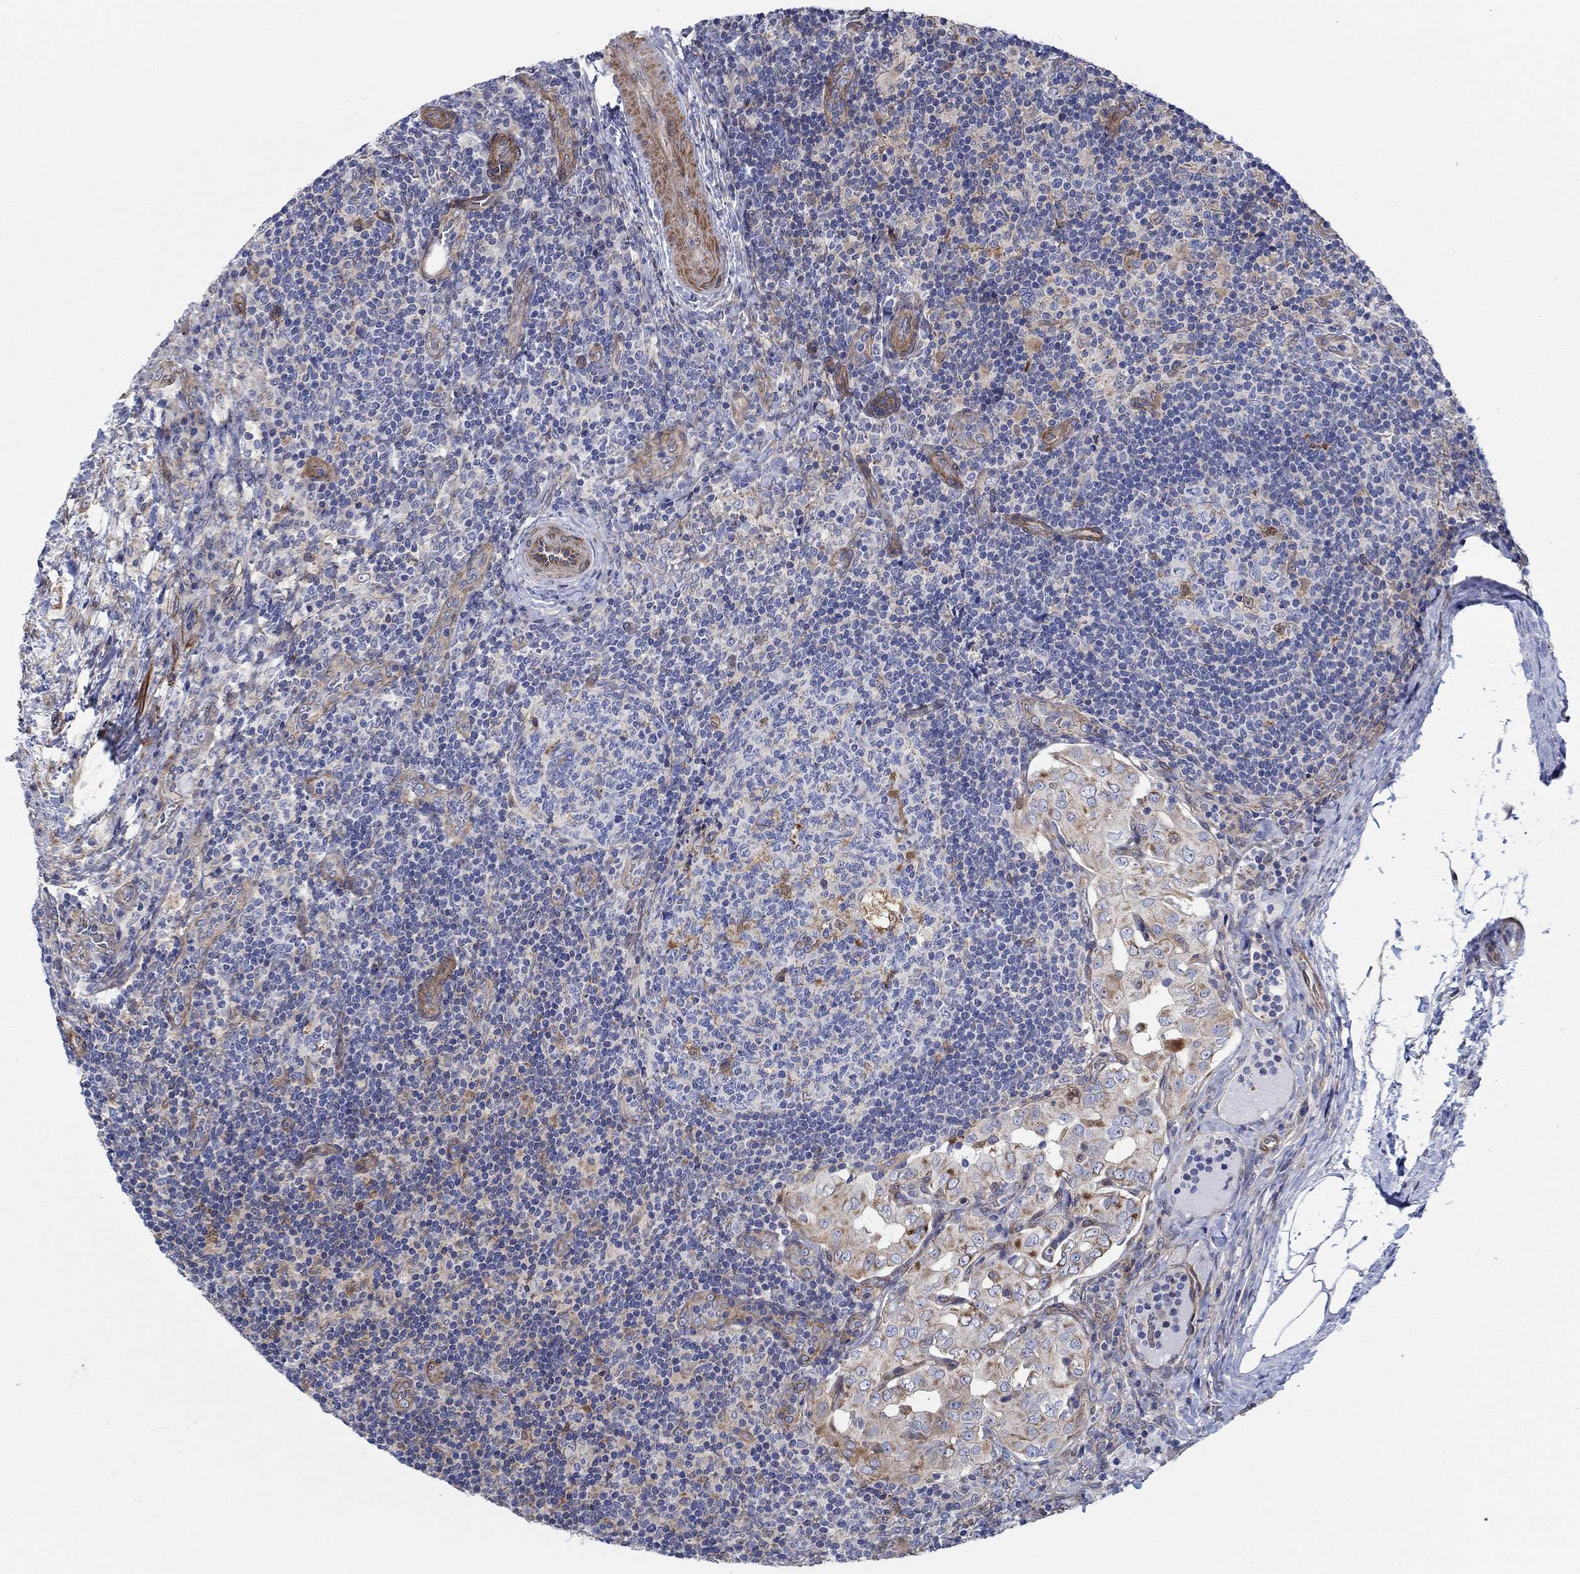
{"staining": {"intensity": "strong", "quantity": "<25%", "location": "cytoplasmic/membranous"}, "tissue": "thyroid cancer", "cell_type": "Tumor cells", "image_type": "cancer", "snomed": [{"axis": "morphology", "description": "Papillary adenocarcinoma, NOS"}, {"axis": "topography", "description": "Thyroid gland"}], "caption": "Brown immunohistochemical staining in thyroid papillary adenocarcinoma exhibits strong cytoplasmic/membranous expression in approximately <25% of tumor cells.", "gene": "FMN1", "patient": {"sex": "male", "age": 61}}